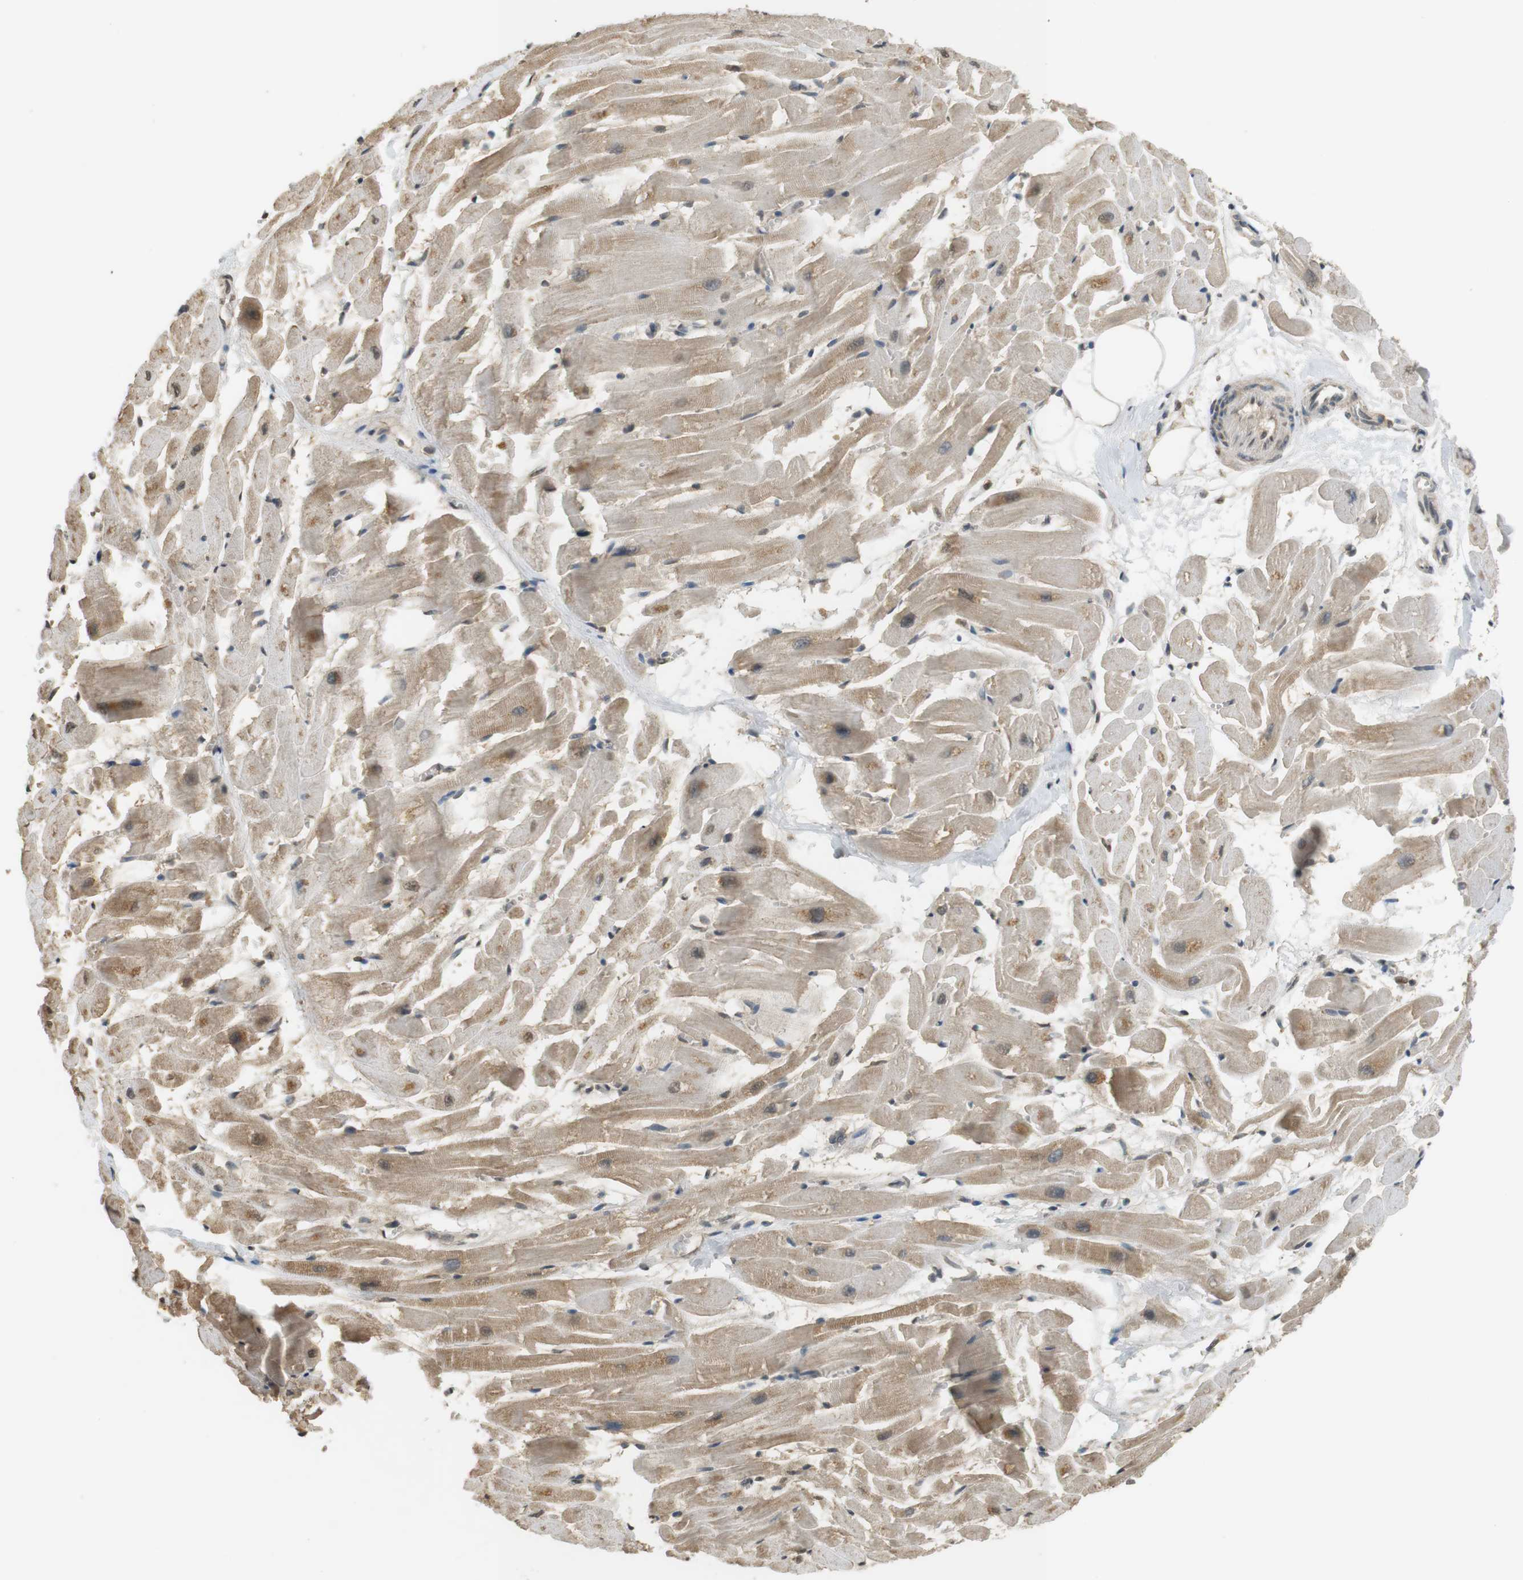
{"staining": {"intensity": "weak", "quantity": "25%-75%", "location": "cytoplasmic/membranous,nuclear"}, "tissue": "heart muscle", "cell_type": "Cardiomyocytes", "image_type": "normal", "snomed": [{"axis": "morphology", "description": "Normal tissue, NOS"}, {"axis": "topography", "description": "Heart"}], "caption": "Approximately 25%-75% of cardiomyocytes in benign human heart muscle demonstrate weak cytoplasmic/membranous,nuclear protein expression as visualized by brown immunohistochemical staining.", "gene": "SRR", "patient": {"sex": "female", "age": 19}}